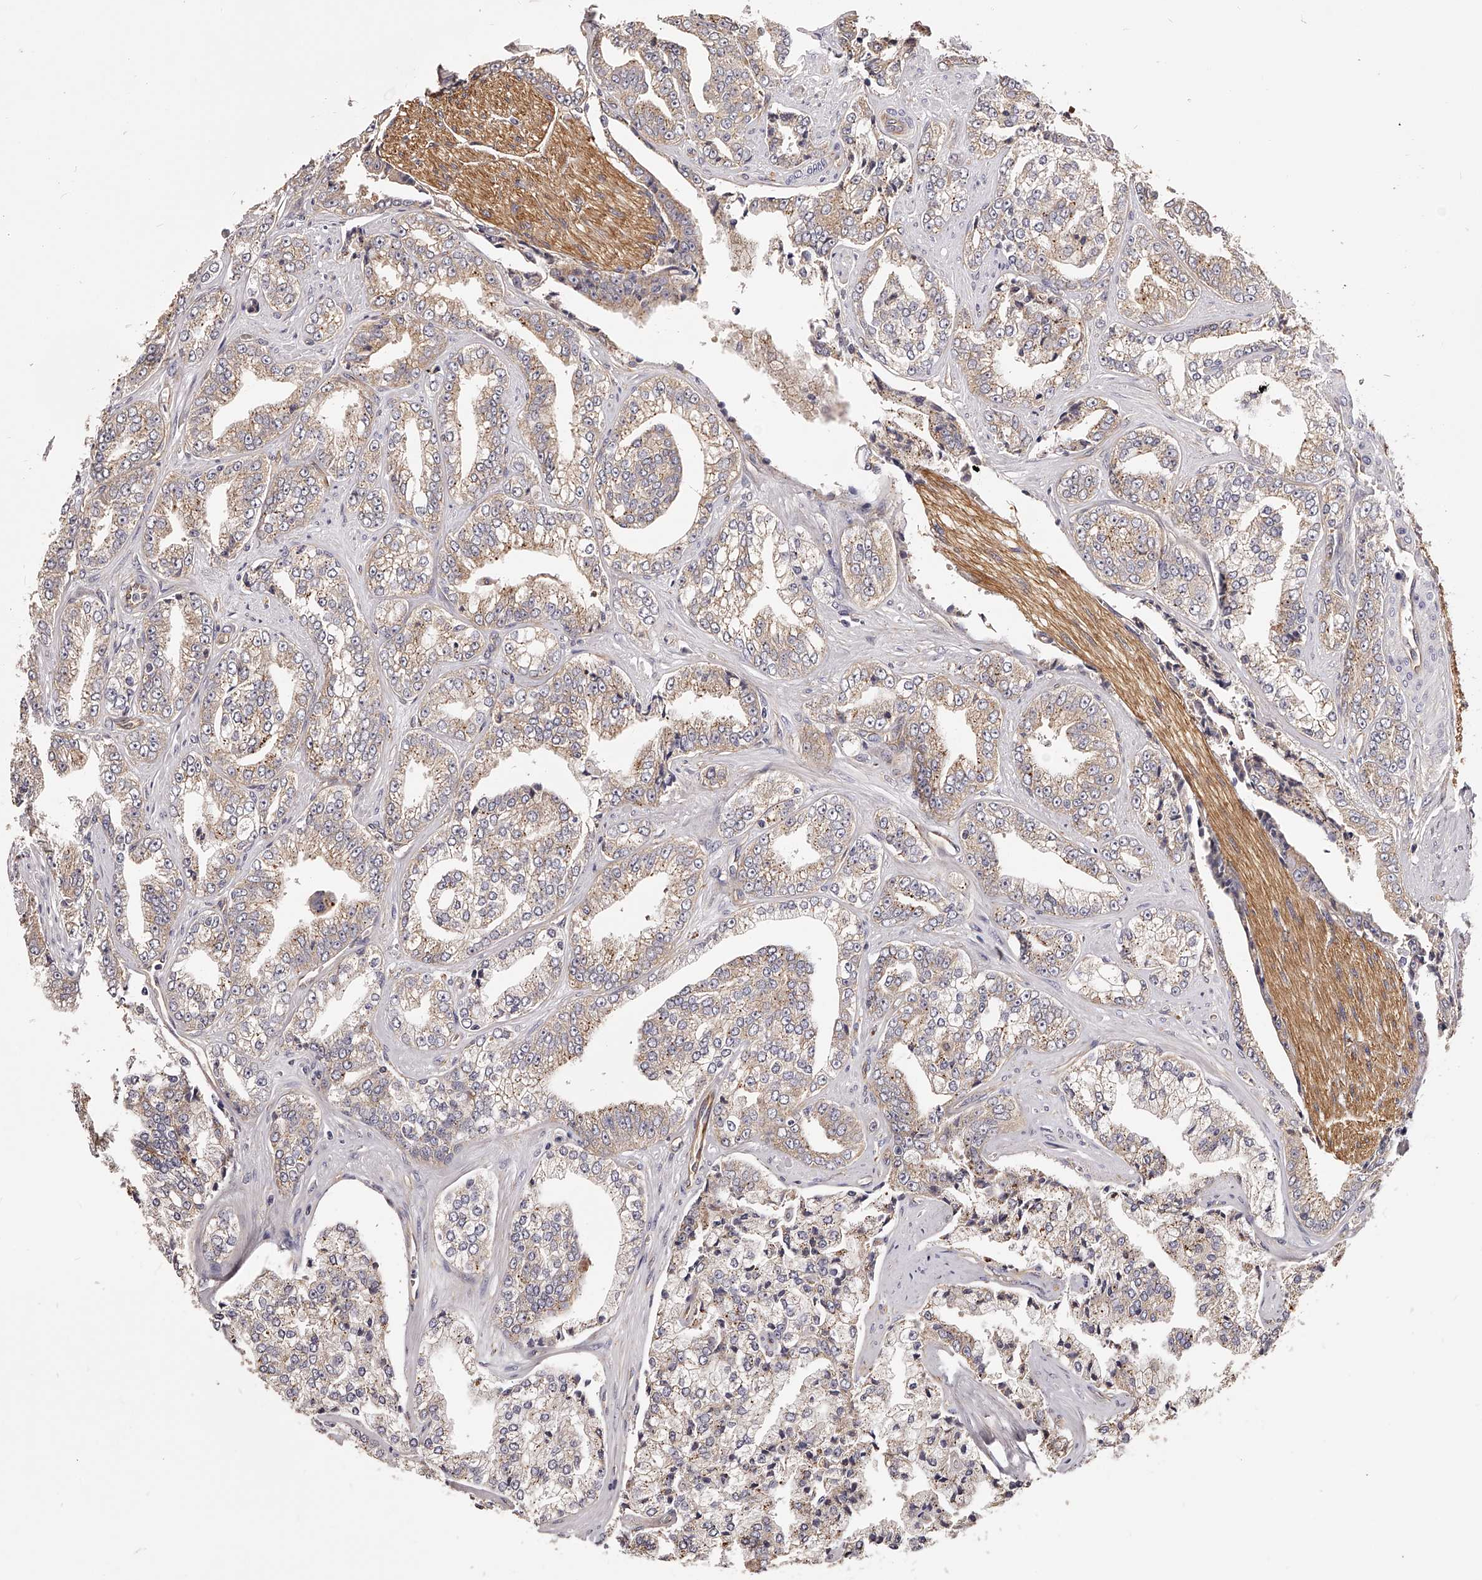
{"staining": {"intensity": "moderate", "quantity": ">75%", "location": "cytoplasmic/membranous"}, "tissue": "prostate cancer", "cell_type": "Tumor cells", "image_type": "cancer", "snomed": [{"axis": "morphology", "description": "Adenocarcinoma, High grade"}, {"axis": "topography", "description": "Prostate"}], "caption": "The image reveals staining of prostate high-grade adenocarcinoma, revealing moderate cytoplasmic/membranous protein expression (brown color) within tumor cells.", "gene": "LTV1", "patient": {"sex": "male", "age": 71}}